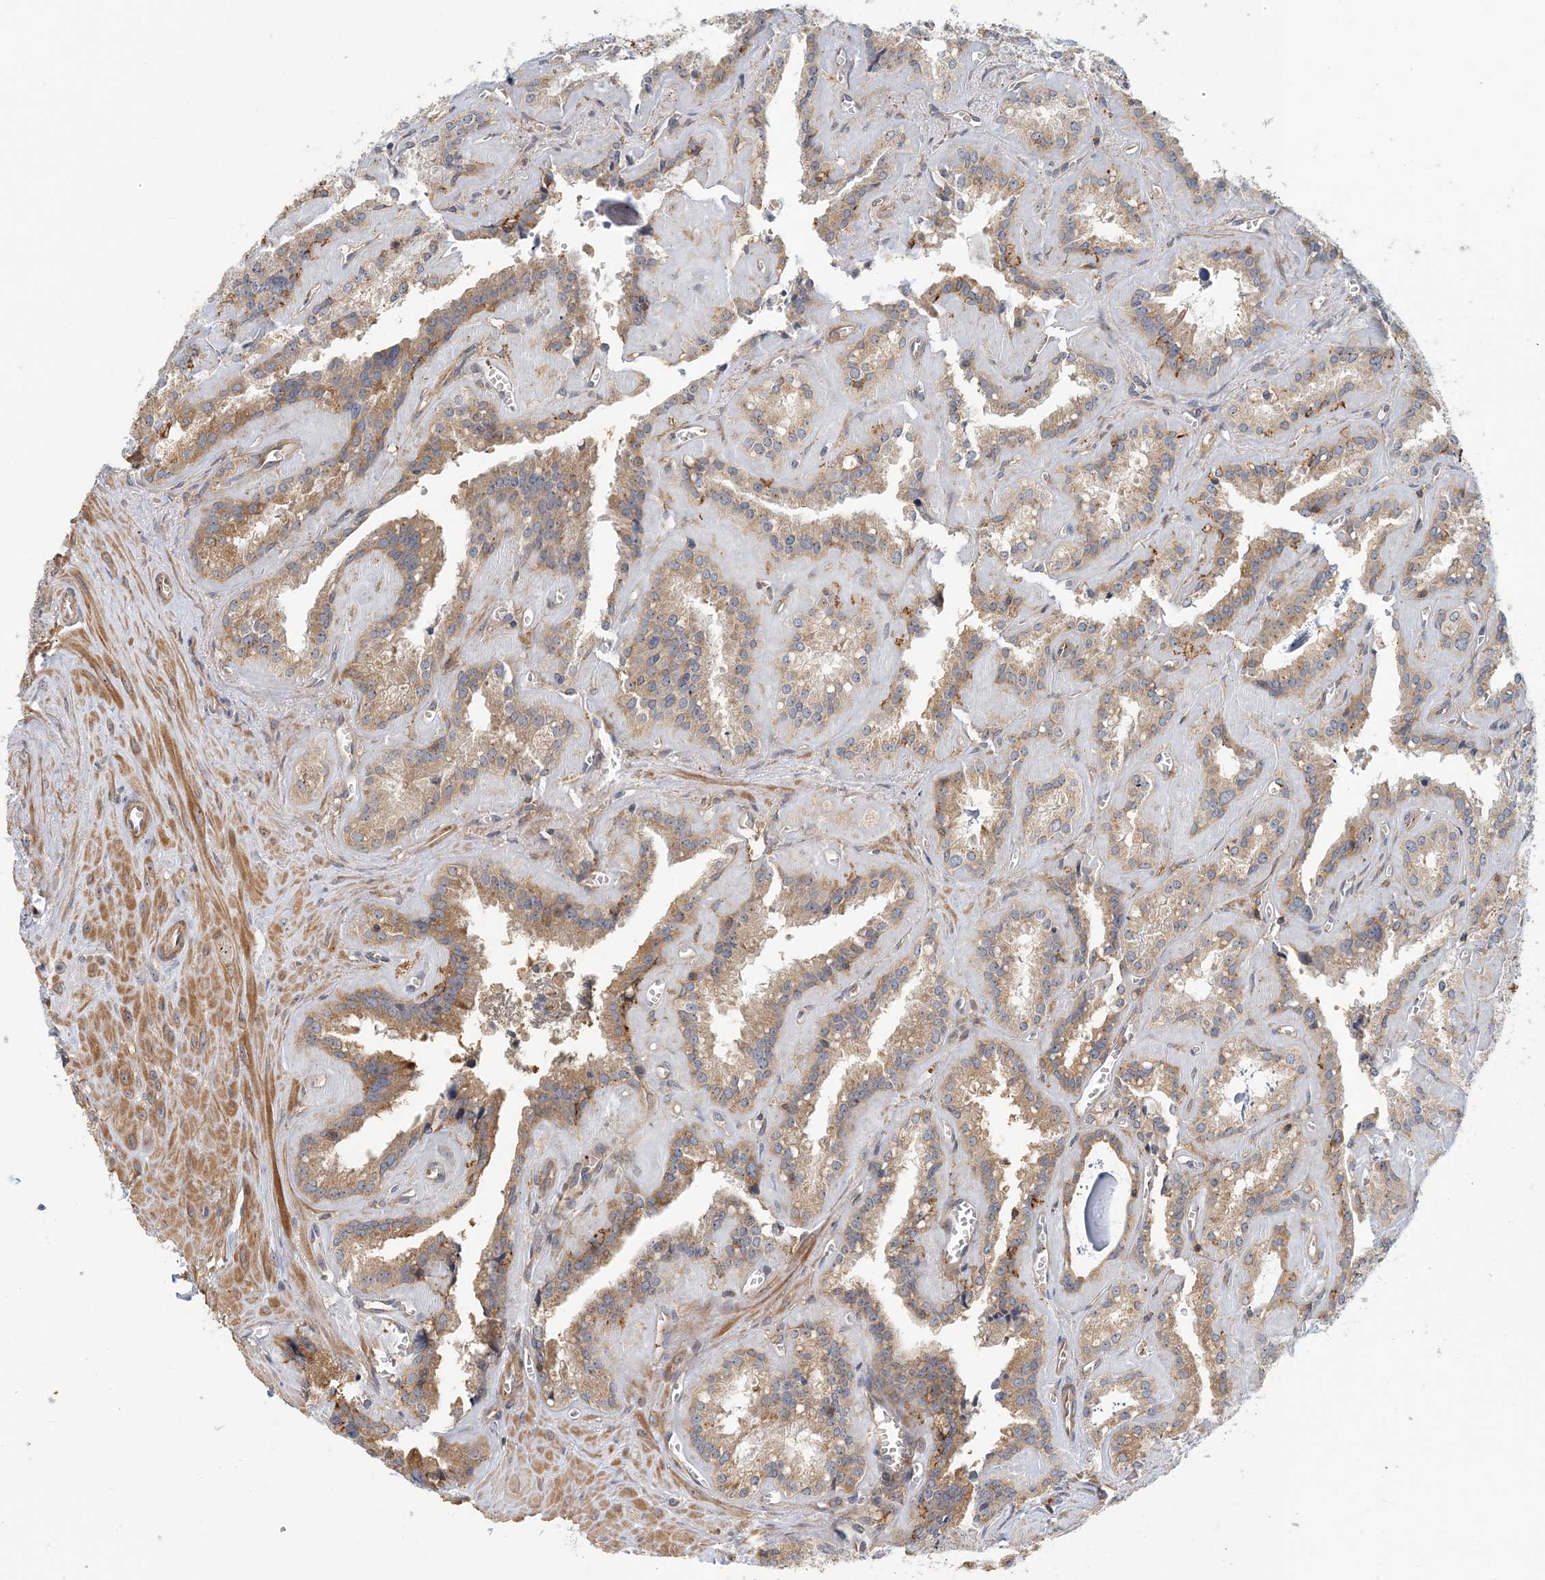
{"staining": {"intensity": "moderate", "quantity": ">75%", "location": "cytoplasmic/membranous"}, "tissue": "seminal vesicle", "cell_type": "Glandular cells", "image_type": "normal", "snomed": [{"axis": "morphology", "description": "Normal tissue, NOS"}, {"axis": "topography", "description": "Prostate"}, {"axis": "topography", "description": "Seminal veicle"}], "caption": "Human seminal vesicle stained with a brown dye displays moderate cytoplasmic/membranous positive expression in approximately >75% of glandular cells.", "gene": "COLEC11", "patient": {"sex": "male", "age": 59}}